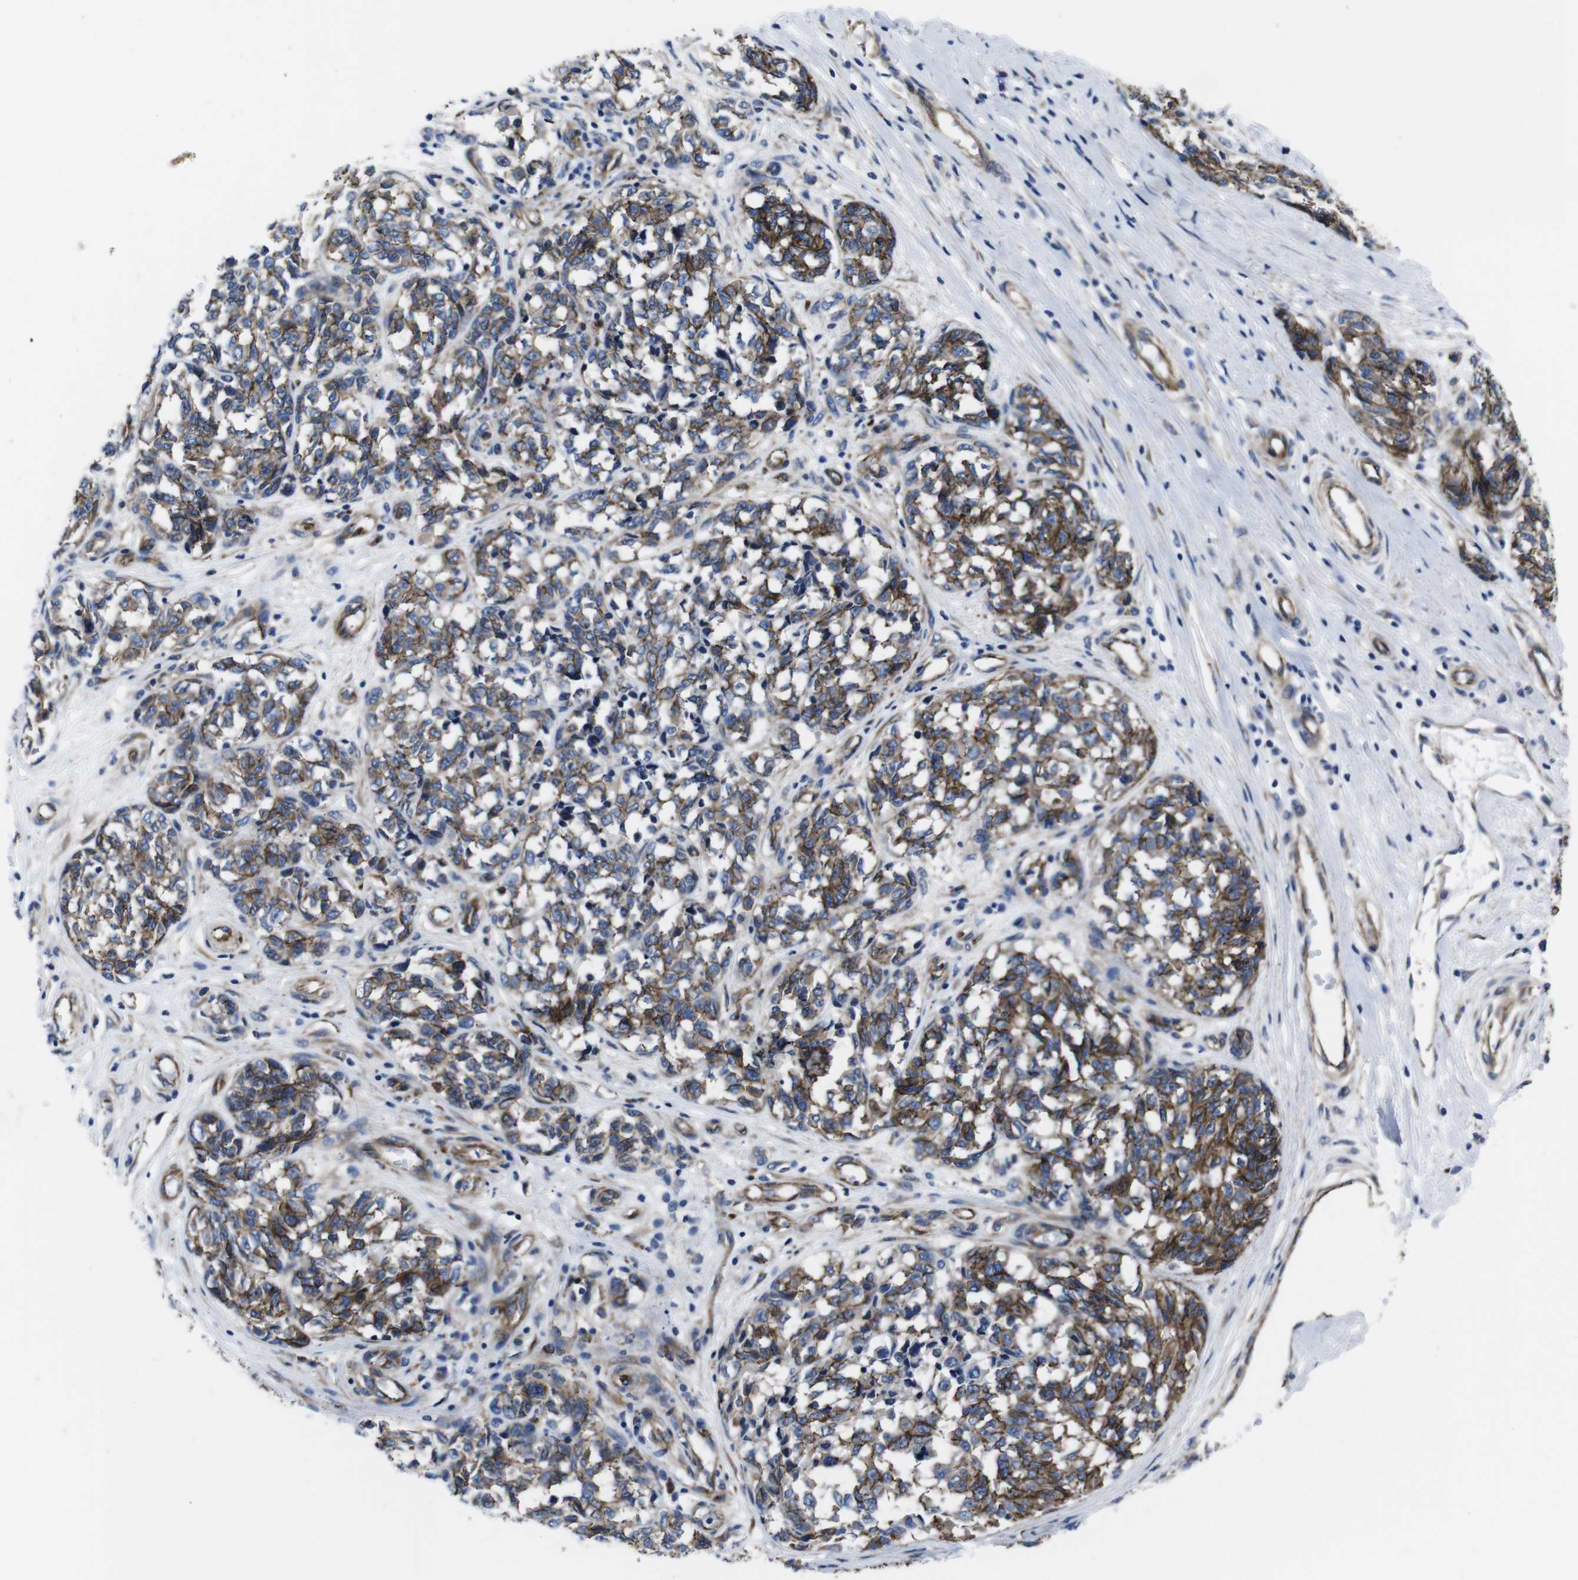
{"staining": {"intensity": "moderate", "quantity": ">75%", "location": "cytoplasmic/membranous"}, "tissue": "melanoma", "cell_type": "Tumor cells", "image_type": "cancer", "snomed": [{"axis": "morphology", "description": "Malignant melanoma, NOS"}, {"axis": "topography", "description": "Skin"}], "caption": "Malignant melanoma was stained to show a protein in brown. There is medium levels of moderate cytoplasmic/membranous expression in about >75% of tumor cells.", "gene": "NUMB", "patient": {"sex": "female", "age": 64}}